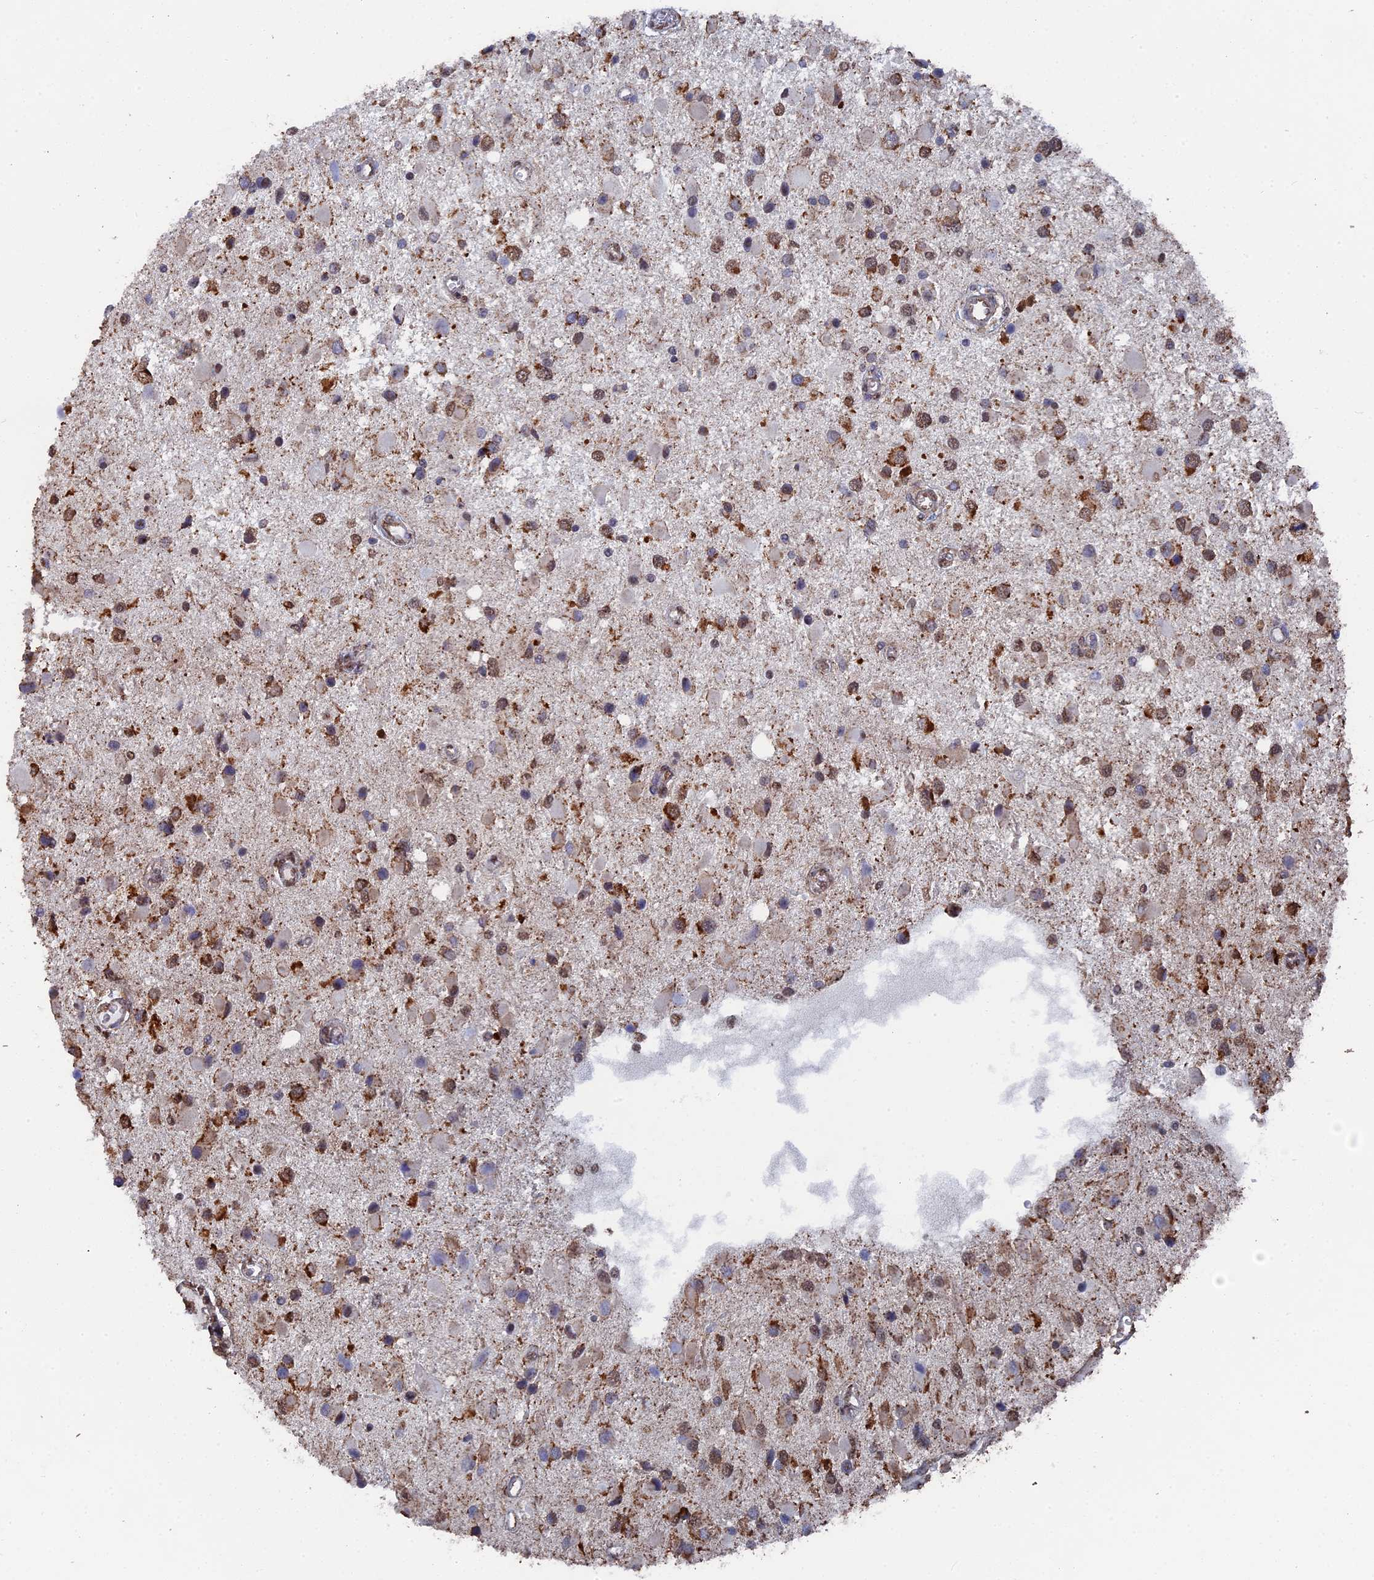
{"staining": {"intensity": "moderate", "quantity": ">75%", "location": "cytoplasmic/membranous,nuclear"}, "tissue": "glioma", "cell_type": "Tumor cells", "image_type": "cancer", "snomed": [{"axis": "morphology", "description": "Glioma, malignant, High grade"}, {"axis": "topography", "description": "Brain"}], "caption": "This histopathology image demonstrates immunohistochemistry staining of human high-grade glioma (malignant), with medium moderate cytoplasmic/membranous and nuclear staining in about >75% of tumor cells.", "gene": "SMG9", "patient": {"sex": "male", "age": 53}}